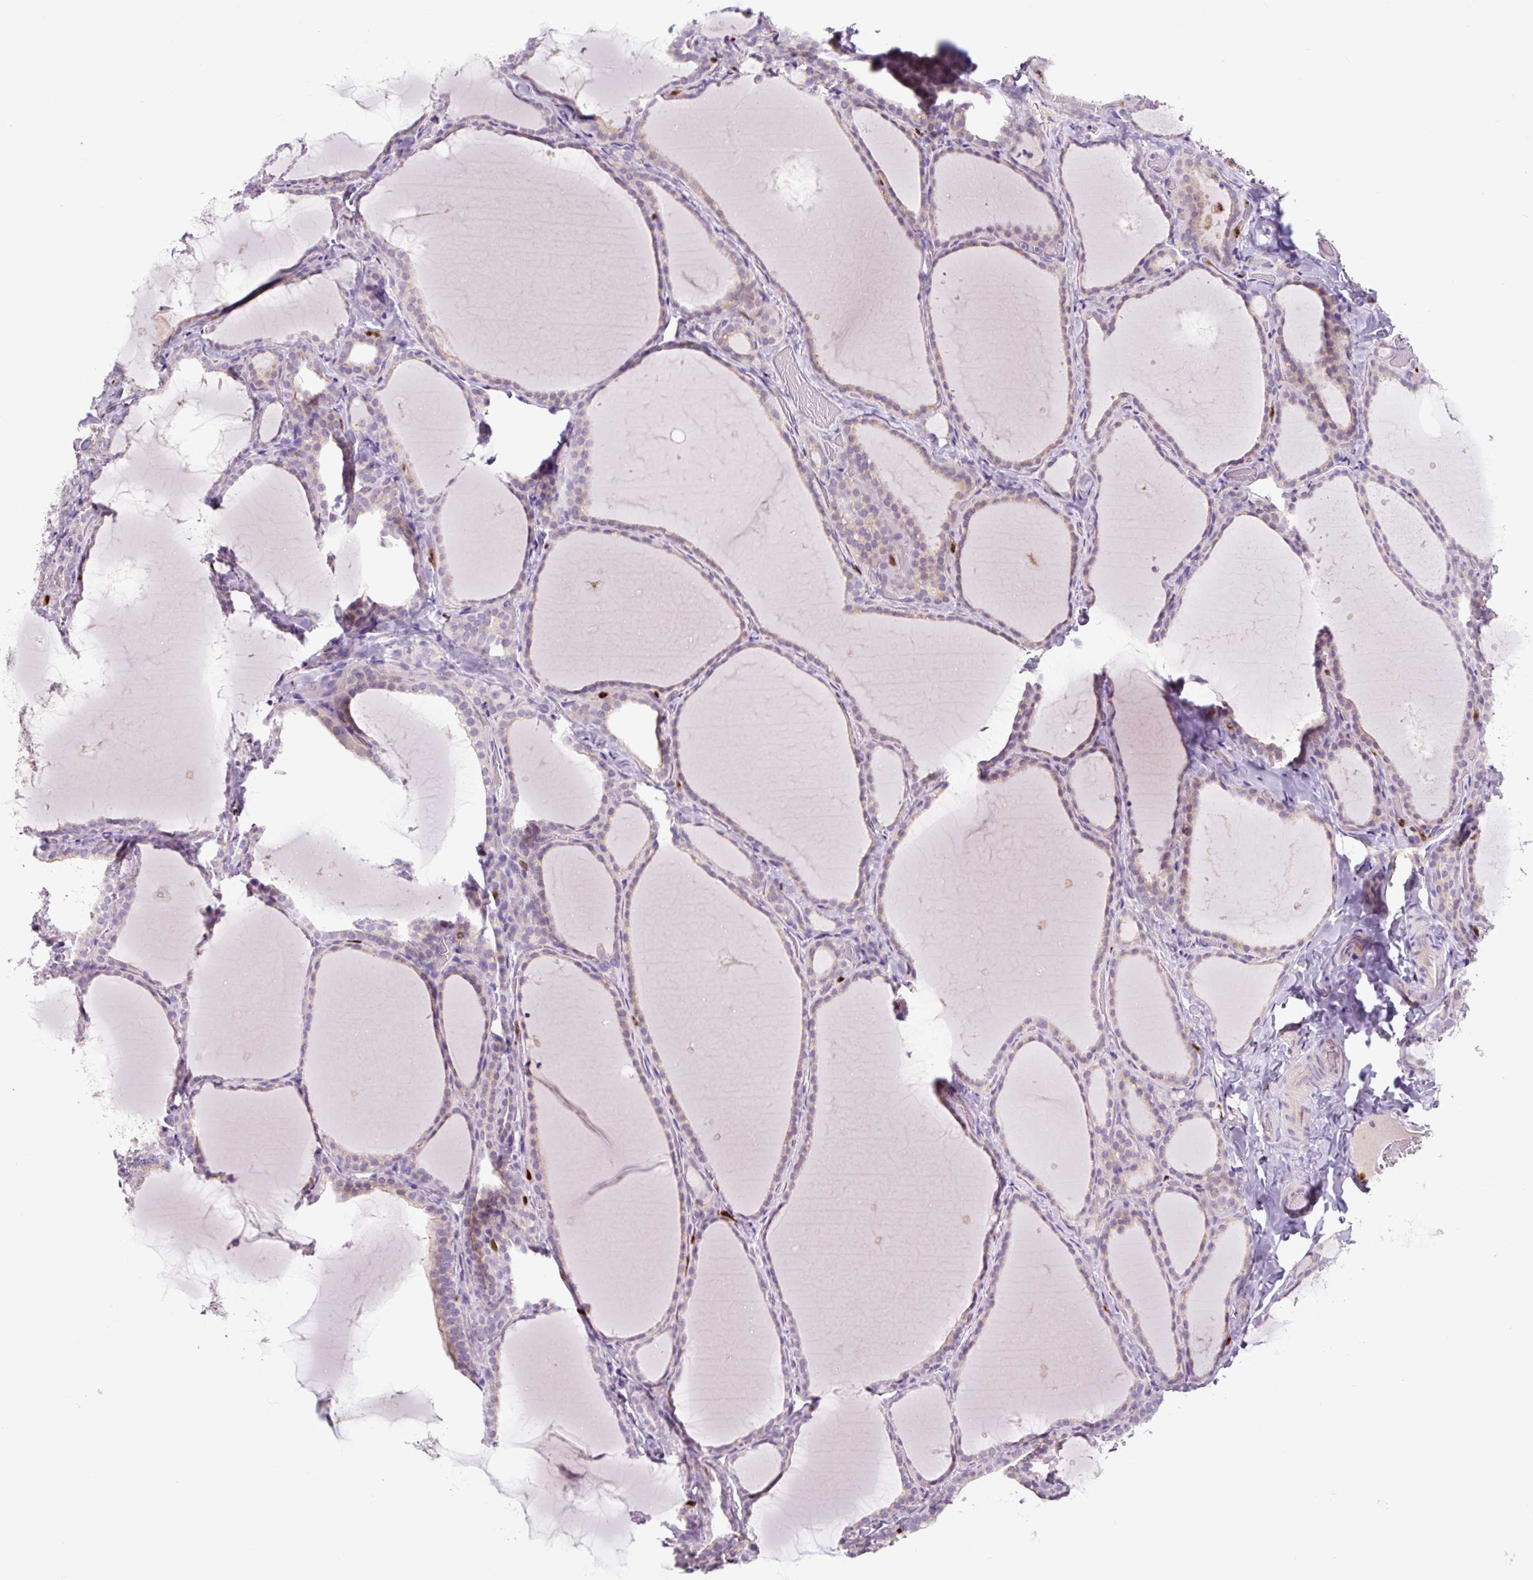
{"staining": {"intensity": "weak", "quantity": "<25%", "location": "cytoplasmic/membranous"}, "tissue": "thyroid gland", "cell_type": "Glandular cells", "image_type": "normal", "snomed": [{"axis": "morphology", "description": "Normal tissue, NOS"}, {"axis": "topography", "description": "Thyroid gland"}], "caption": "Normal thyroid gland was stained to show a protein in brown. There is no significant positivity in glandular cells. Brightfield microscopy of IHC stained with DAB (3,3'-diaminobenzidine) (brown) and hematoxylin (blue), captured at high magnification.", "gene": "SPI1", "patient": {"sex": "female", "age": 22}}